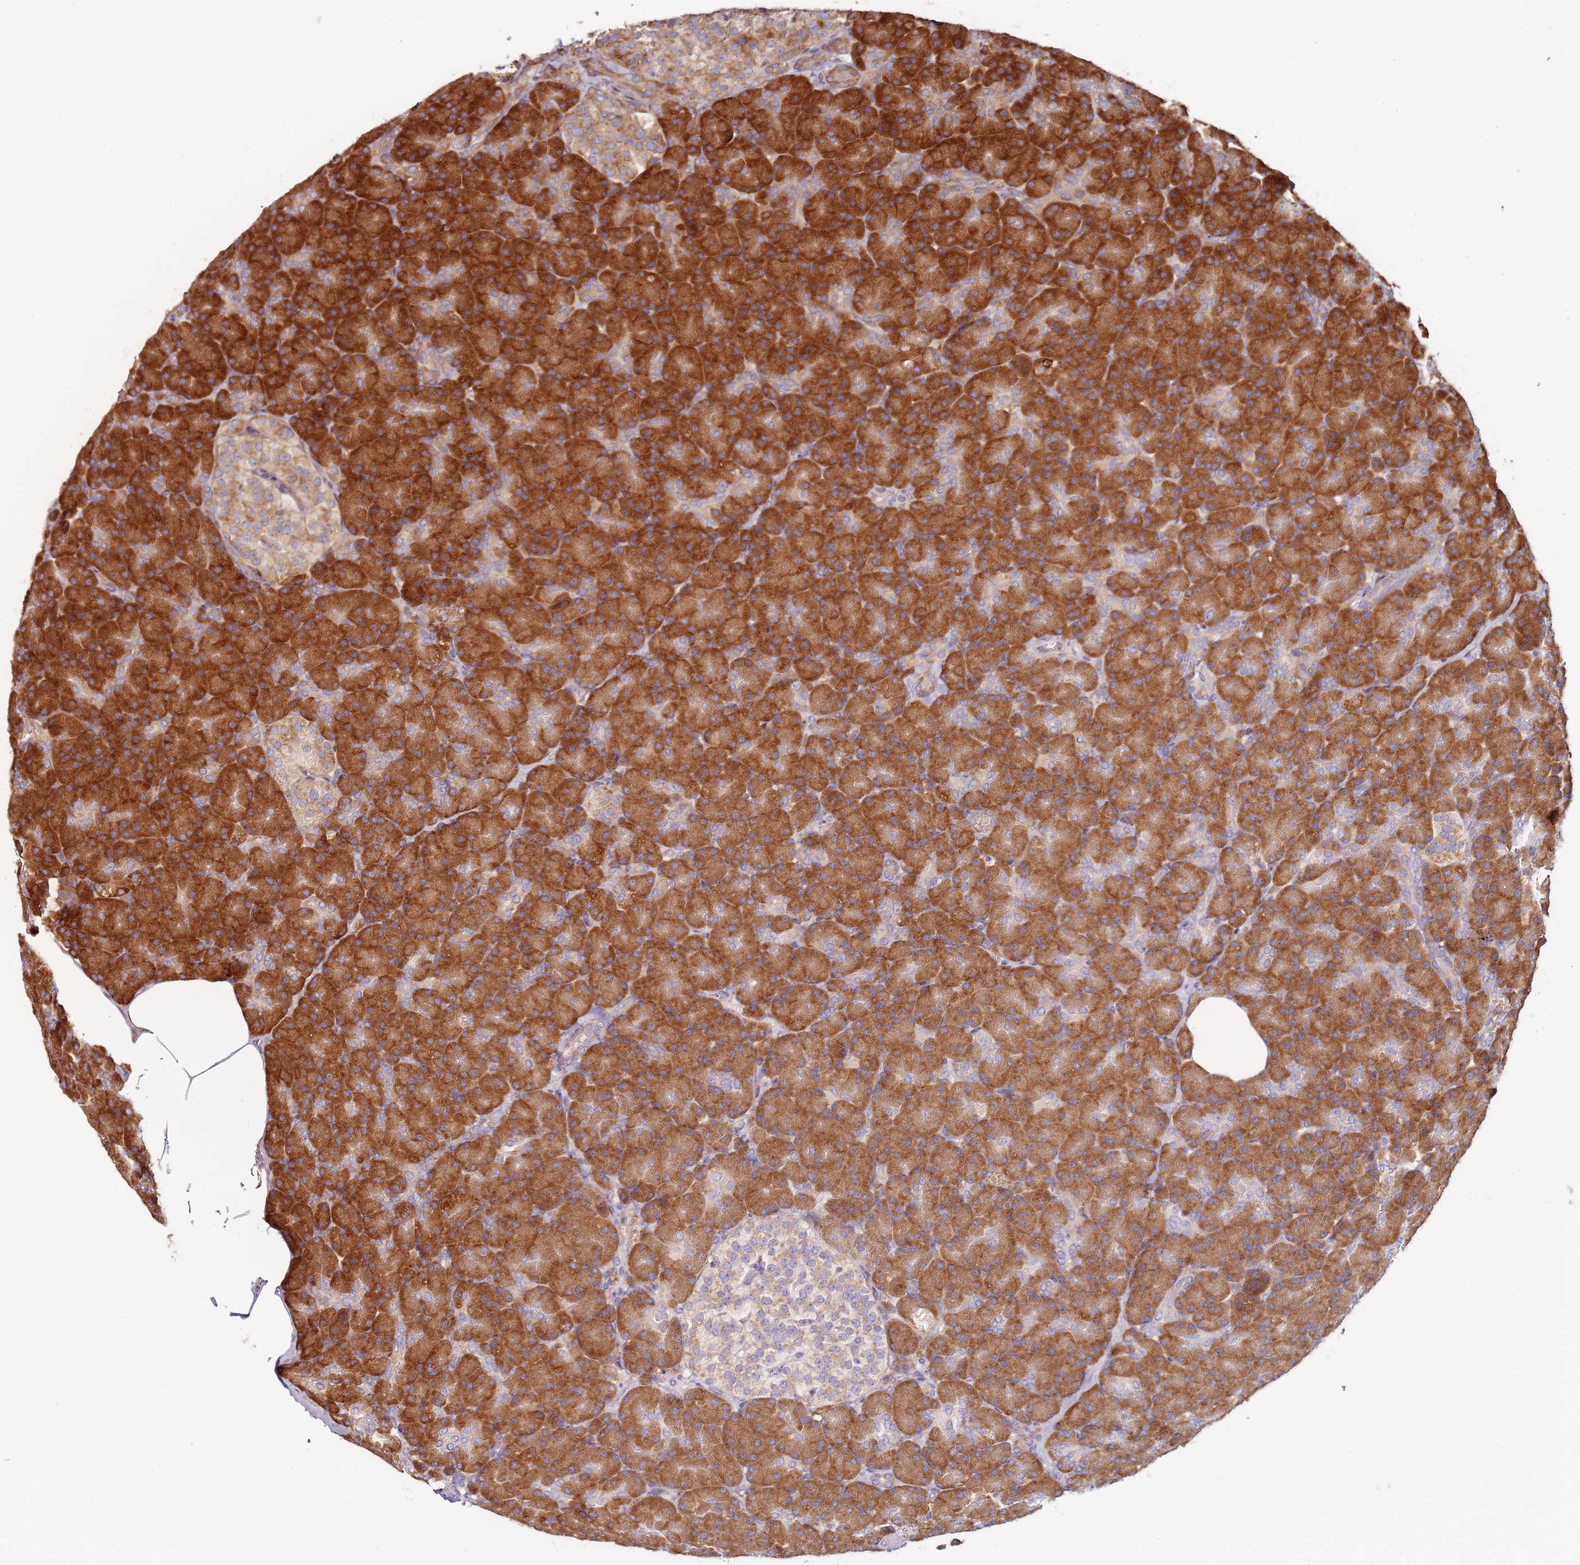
{"staining": {"intensity": "strong", "quantity": ">75%", "location": "cytoplasmic/membranous"}, "tissue": "pancreas", "cell_type": "Exocrine glandular cells", "image_type": "normal", "snomed": [{"axis": "morphology", "description": "Normal tissue, NOS"}, {"axis": "topography", "description": "Pancreas"}], "caption": "Protein staining demonstrates strong cytoplasmic/membranous staining in about >75% of exocrine glandular cells in benign pancreas. (IHC, brightfield microscopy, high magnification).", "gene": "RPS3A", "patient": {"sex": "female", "age": 43}}